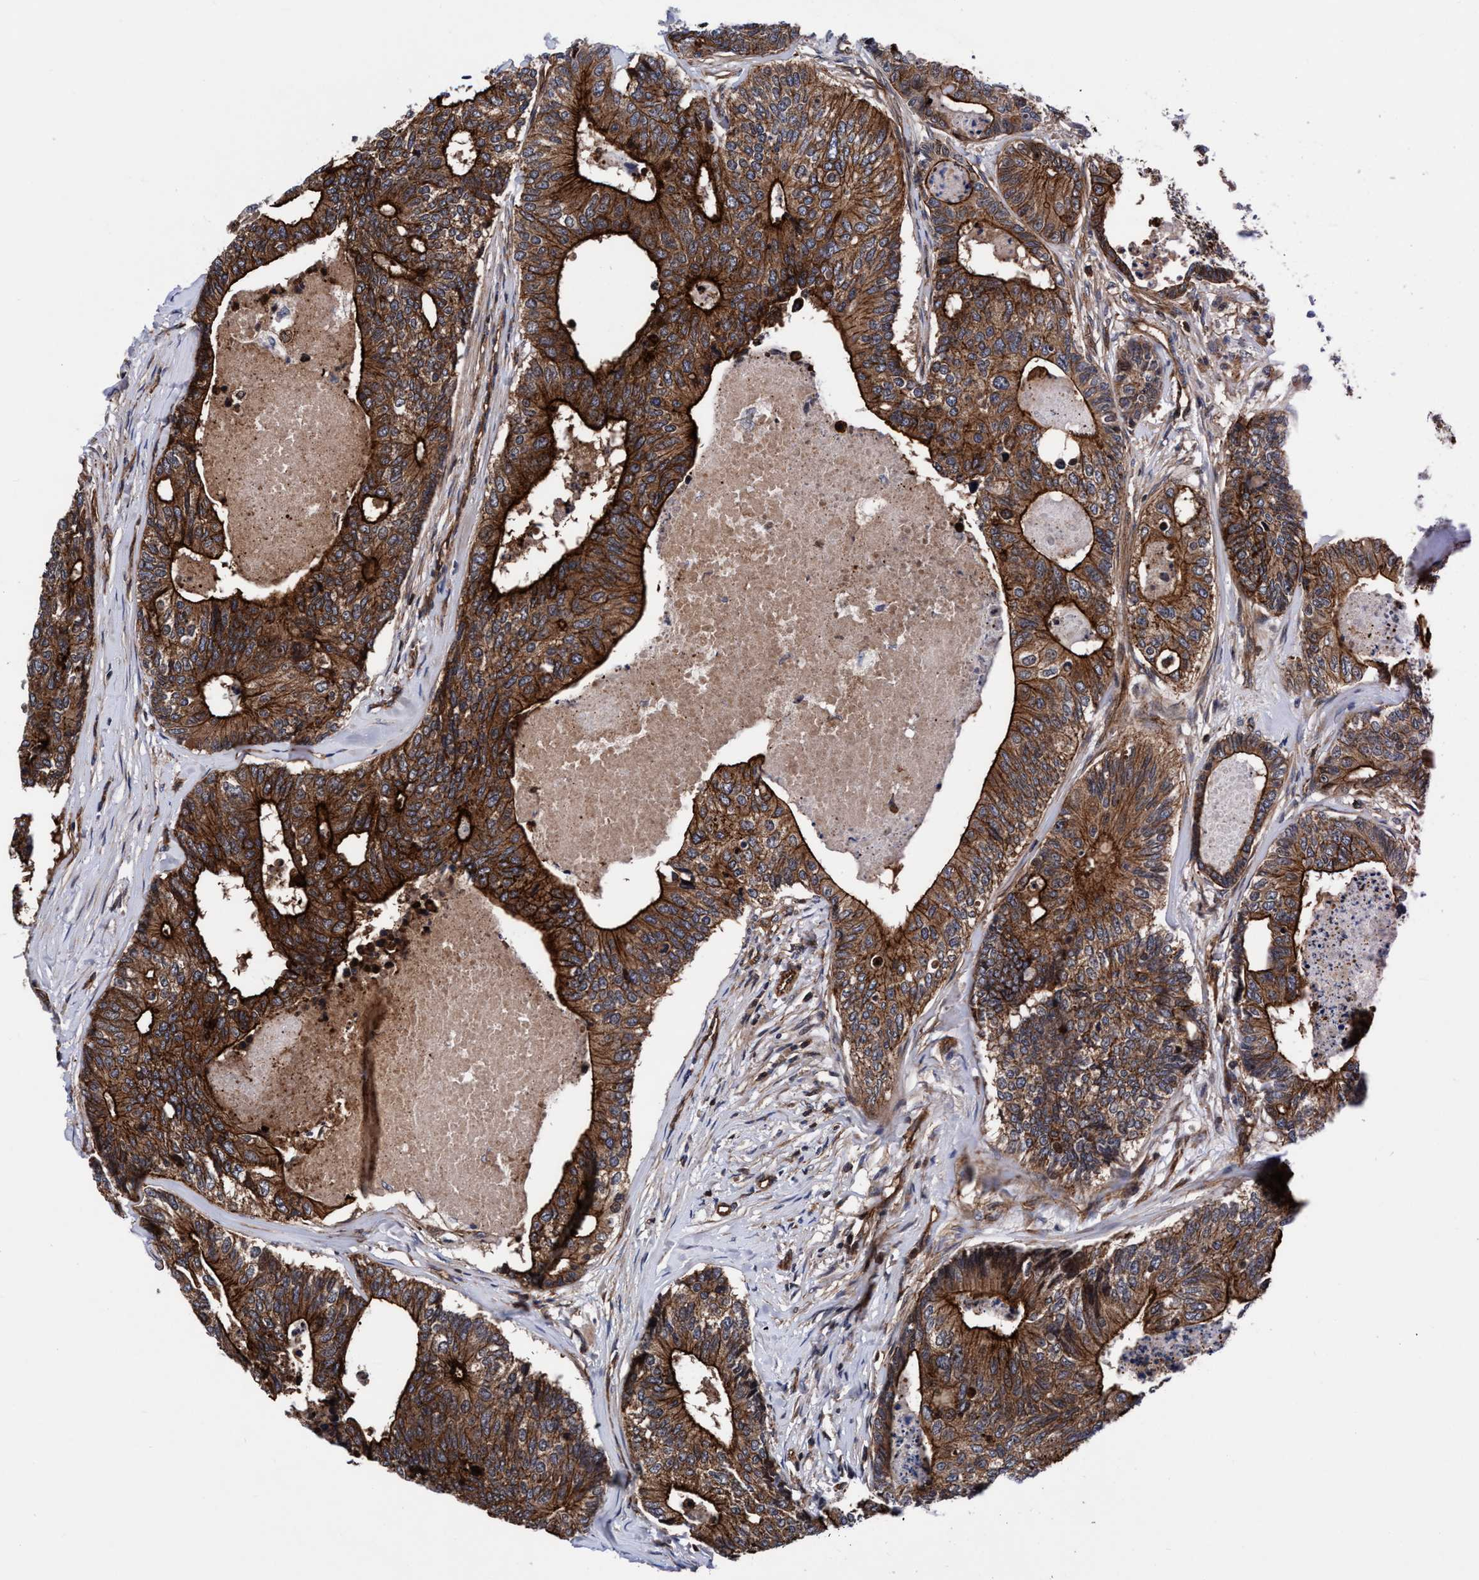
{"staining": {"intensity": "strong", "quantity": ">75%", "location": "cytoplasmic/membranous"}, "tissue": "colorectal cancer", "cell_type": "Tumor cells", "image_type": "cancer", "snomed": [{"axis": "morphology", "description": "Adenocarcinoma, NOS"}, {"axis": "topography", "description": "Colon"}], "caption": "Adenocarcinoma (colorectal) stained for a protein reveals strong cytoplasmic/membranous positivity in tumor cells. (IHC, brightfield microscopy, high magnification).", "gene": "MCM3AP", "patient": {"sex": "female", "age": 67}}